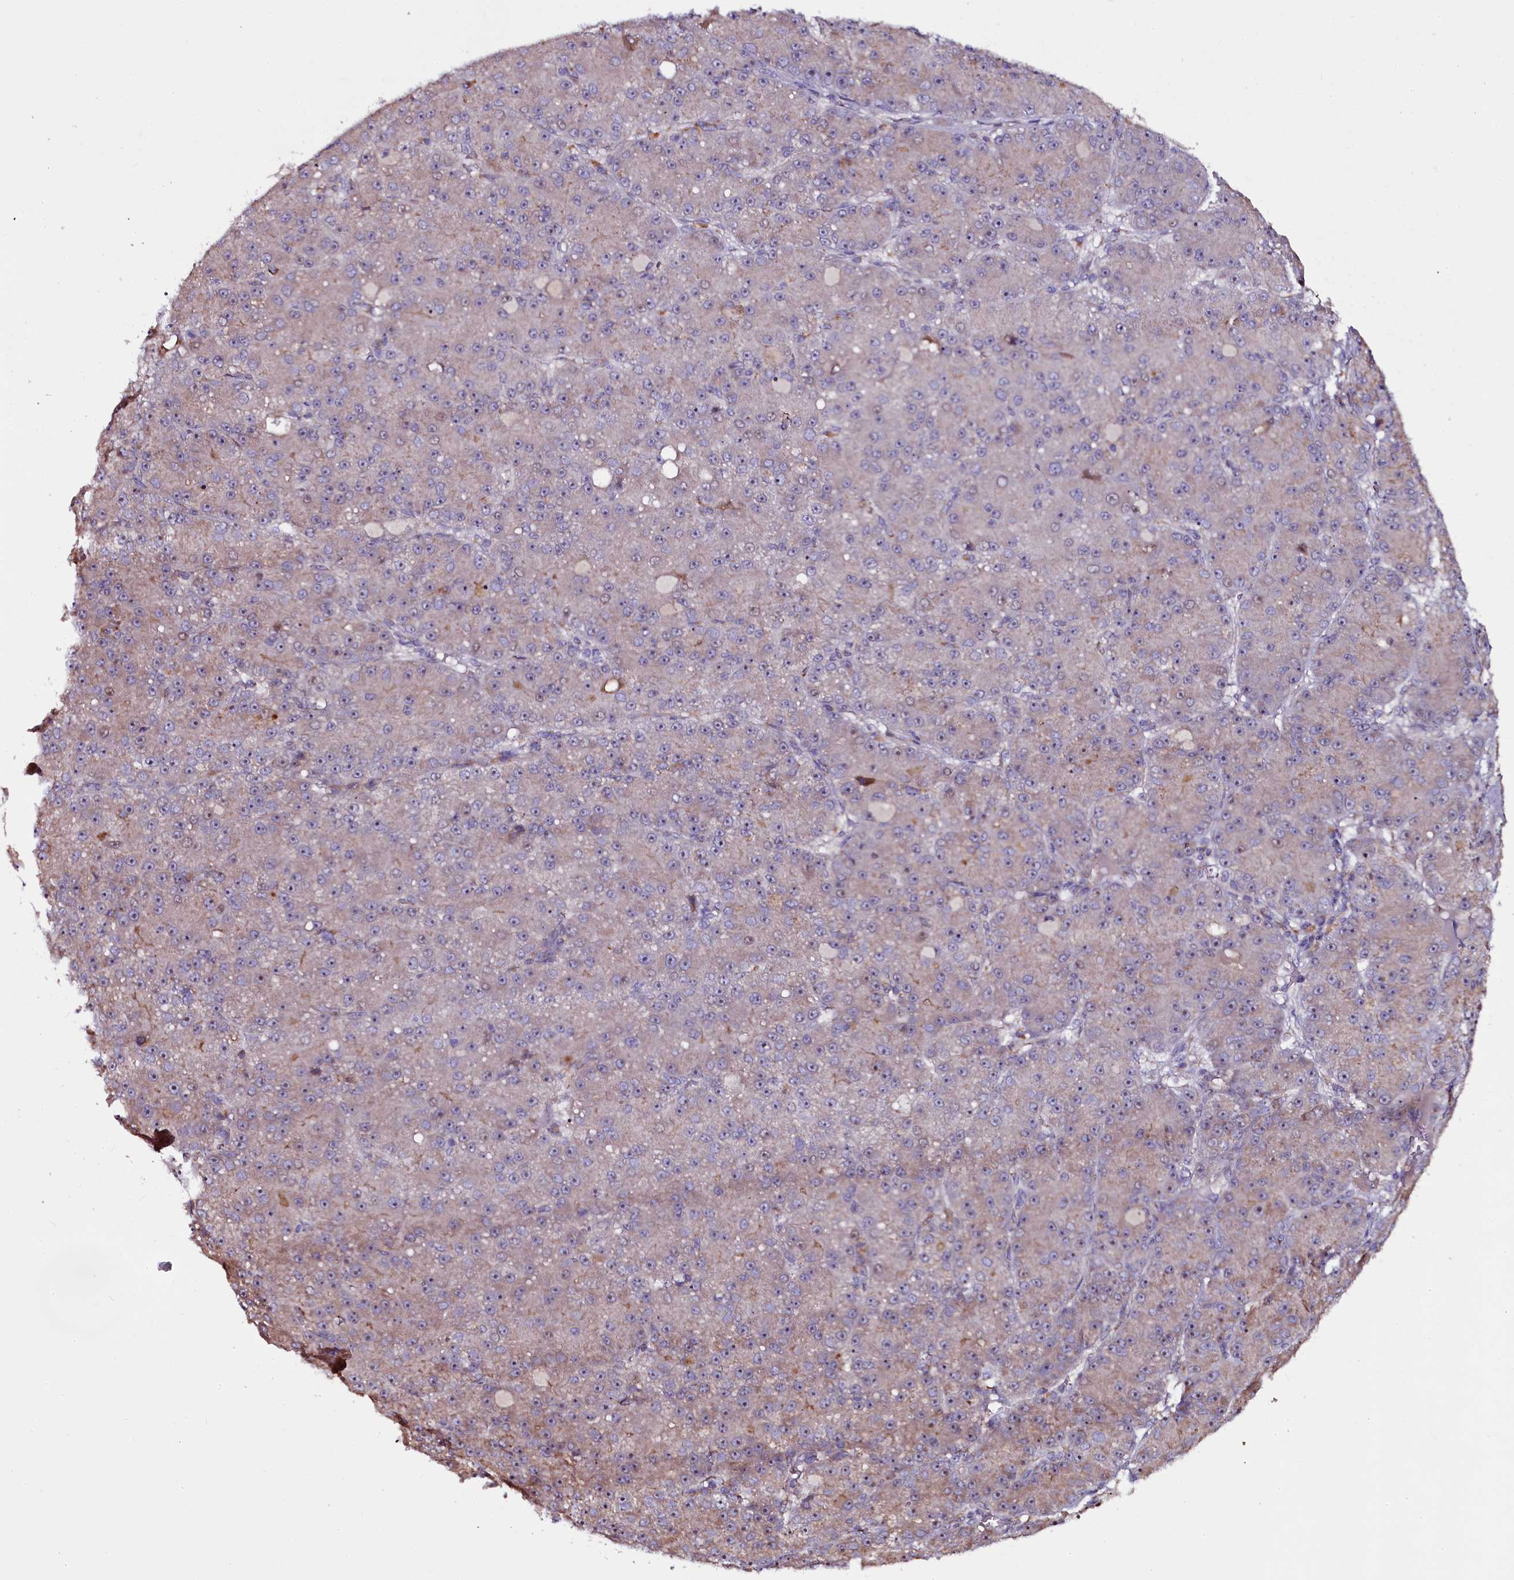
{"staining": {"intensity": "weak", "quantity": "<25%", "location": "cytoplasmic/membranous"}, "tissue": "liver cancer", "cell_type": "Tumor cells", "image_type": "cancer", "snomed": [{"axis": "morphology", "description": "Carcinoma, Hepatocellular, NOS"}, {"axis": "topography", "description": "Liver"}], "caption": "The immunohistochemistry micrograph has no significant staining in tumor cells of liver cancer (hepatocellular carcinoma) tissue. (Brightfield microscopy of DAB (3,3'-diaminobenzidine) immunohistochemistry (IHC) at high magnification).", "gene": "NAA80", "patient": {"sex": "male", "age": 67}}